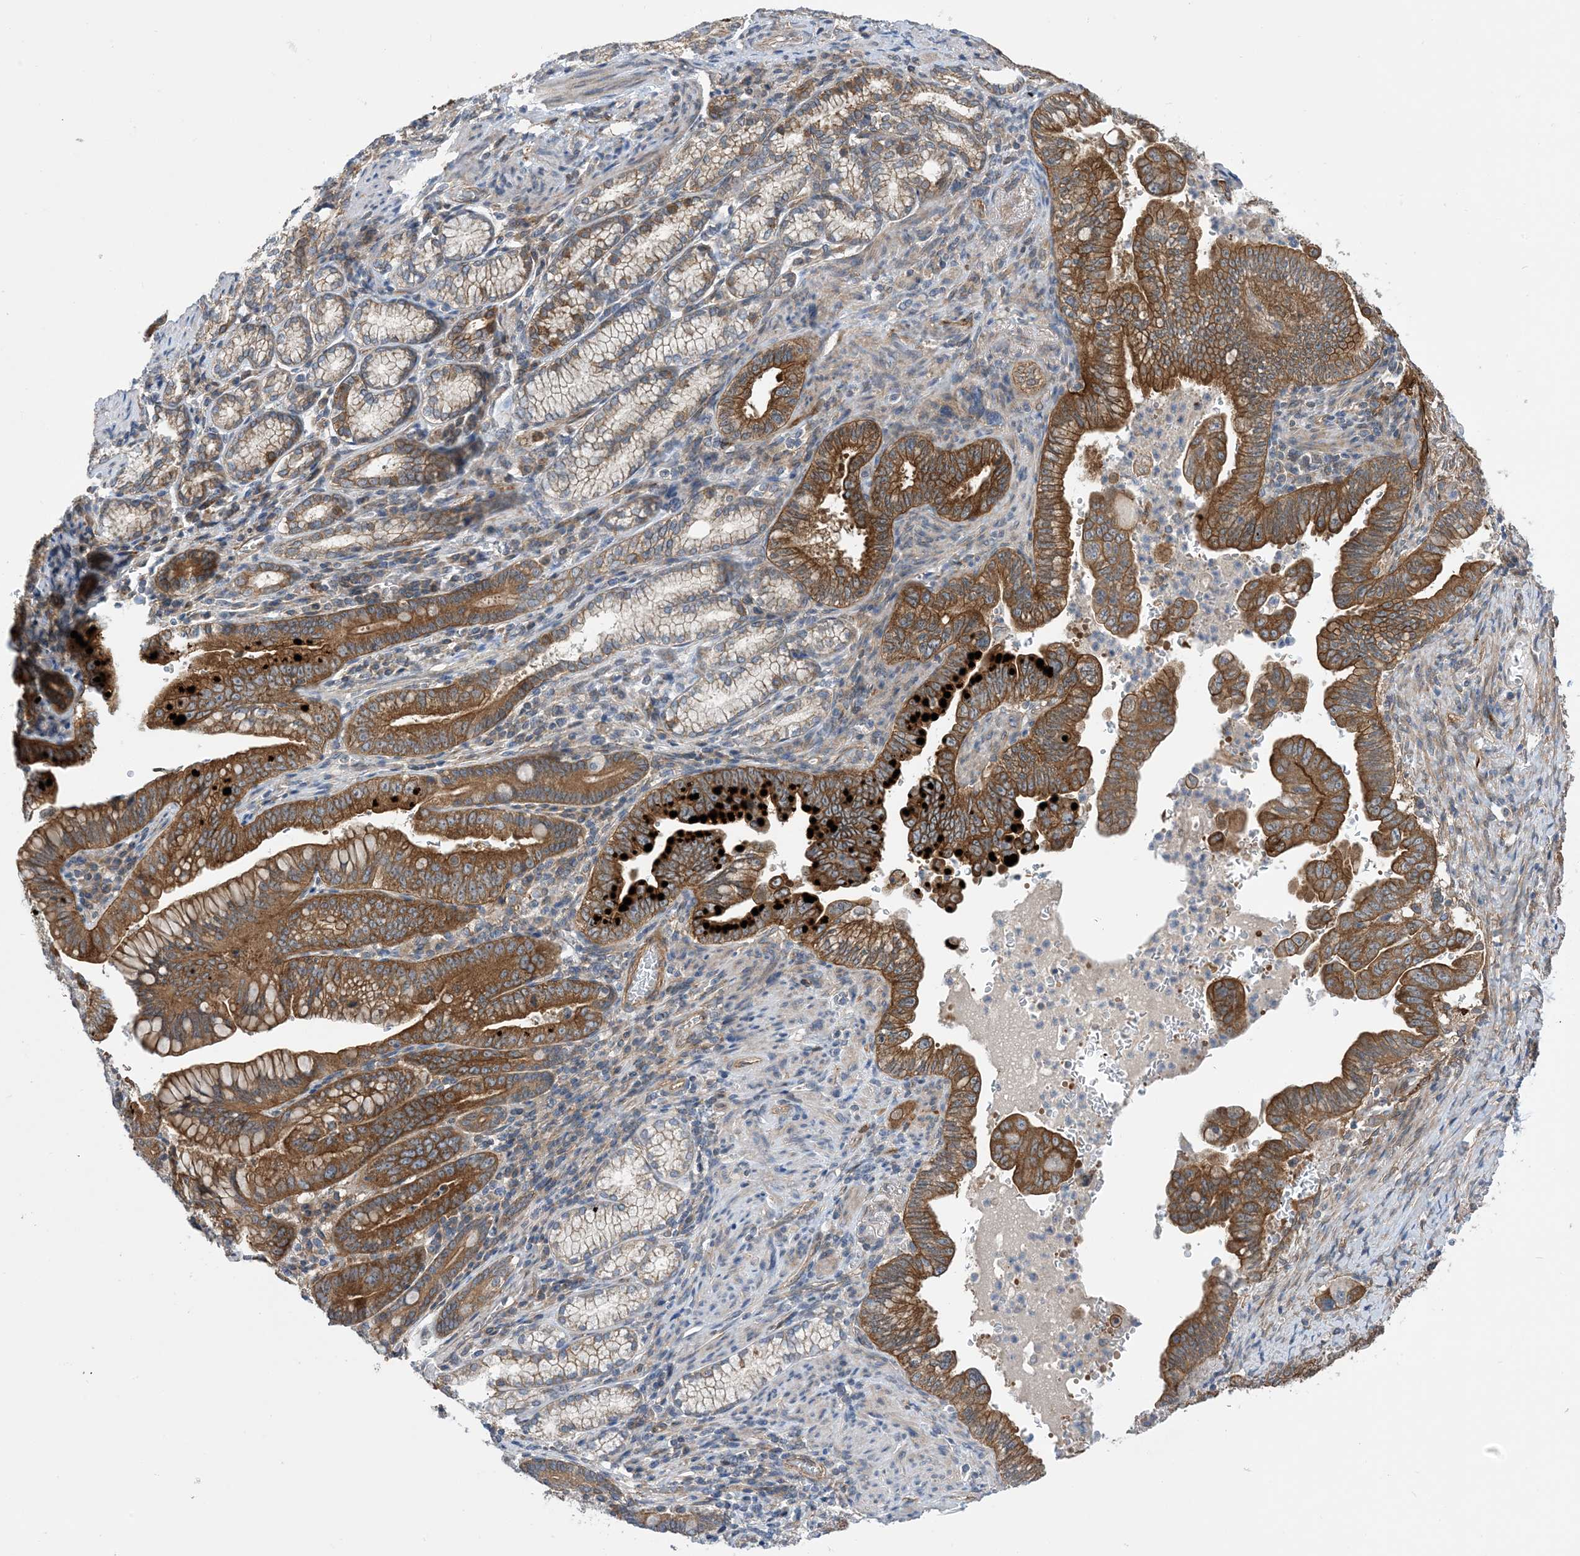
{"staining": {"intensity": "strong", "quantity": ">75%", "location": "cytoplasmic/membranous"}, "tissue": "pancreatic cancer", "cell_type": "Tumor cells", "image_type": "cancer", "snomed": [{"axis": "morphology", "description": "Adenocarcinoma, NOS"}, {"axis": "topography", "description": "Pancreas"}], "caption": "Immunohistochemical staining of human pancreatic cancer (adenocarcinoma) demonstrates high levels of strong cytoplasmic/membranous protein positivity in approximately >75% of tumor cells.", "gene": "EHBP1", "patient": {"sex": "male", "age": 70}}